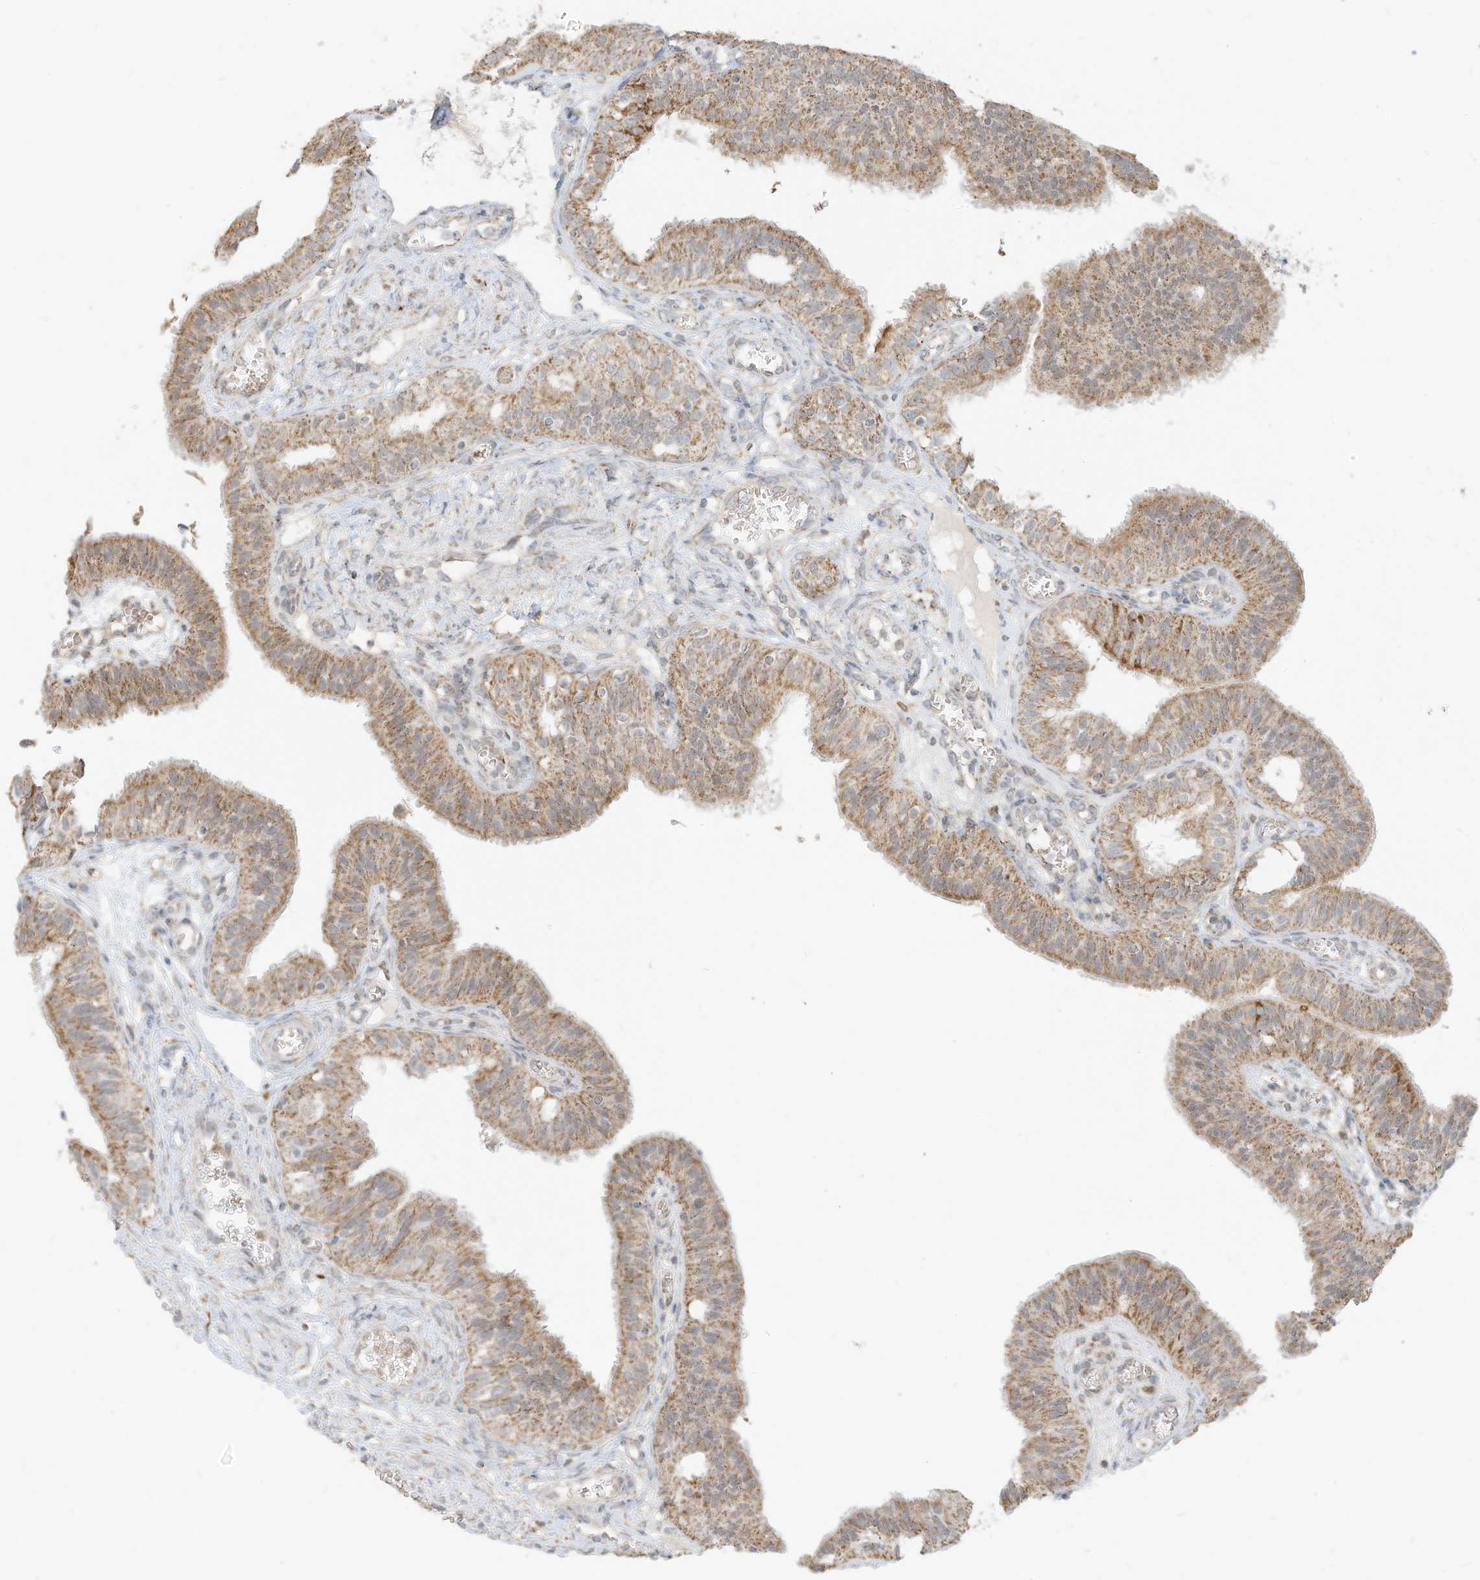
{"staining": {"intensity": "moderate", "quantity": ">75%", "location": "cytoplasmic/membranous"}, "tissue": "fallopian tube", "cell_type": "Glandular cells", "image_type": "normal", "snomed": [{"axis": "morphology", "description": "Normal tissue, NOS"}, {"axis": "topography", "description": "Fallopian tube"}, {"axis": "topography", "description": "Ovary"}], "caption": "Unremarkable fallopian tube reveals moderate cytoplasmic/membranous staining in about >75% of glandular cells The staining was performed using DAB to visualize the protein expression in brown, while the nuclei were stained in blue with hematoxylin (Magnification: 20x)..", "gene": "MTUS2", "patient": {"sex": "female", "age": 42}}